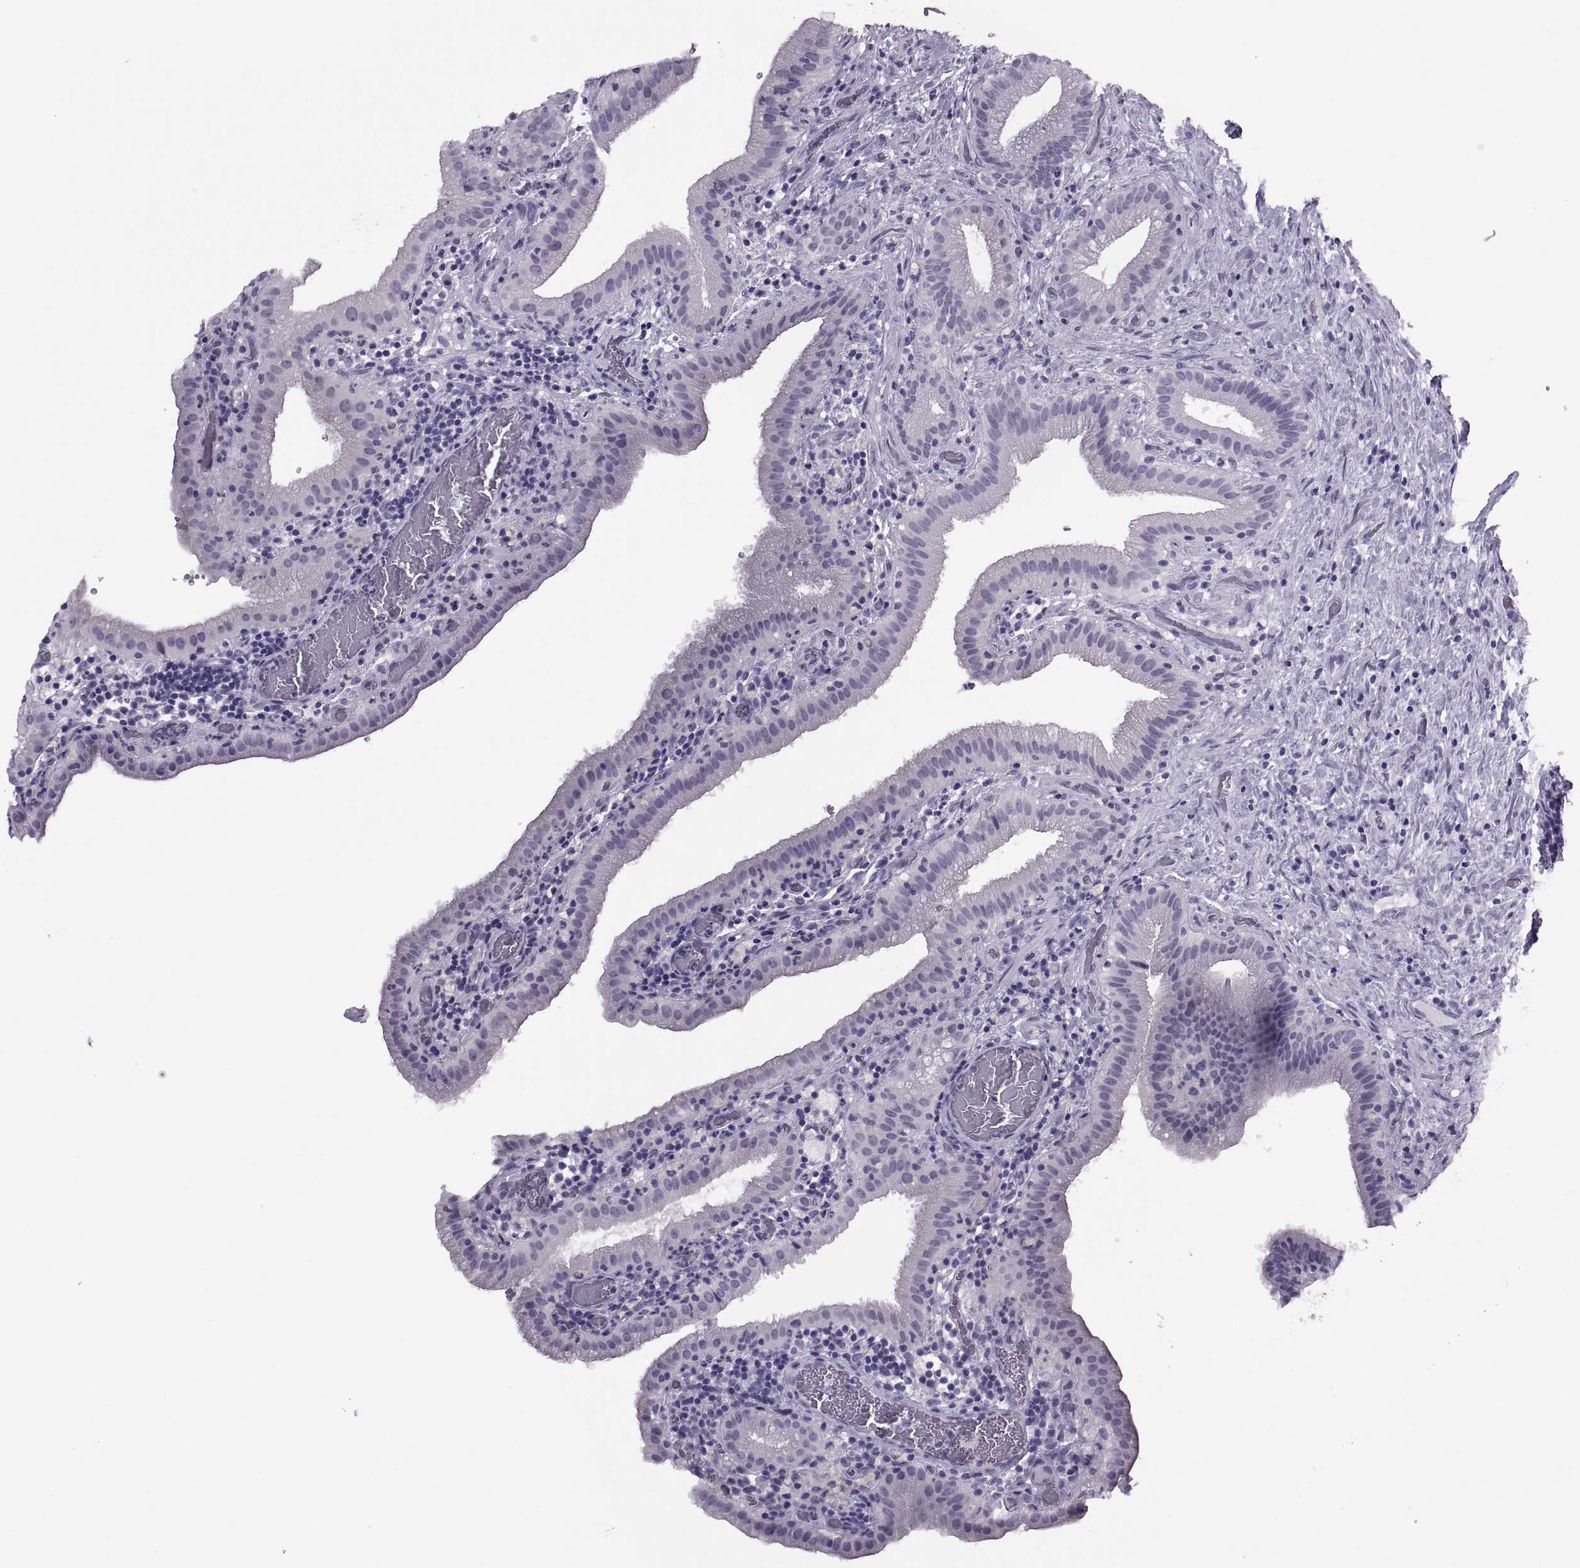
{"staining": {"intensity": "negative", "quantity": "none", "location": "none"}, "tissue": "gallbladder", "cell_type": "Glandular cells", "image_type": "normal", "snomed": [{"axis": "morphology", "description": "Normal tissue, NOS"}, {"axis": "topography", "description": "Gallbladder"}], "caption": "Glandular cells show no significant positivity in benign gallbladder. (DAB immunohistochemistry (IHC) visualized using brightfield microscopy, high magnification).", "gene": "FAM24A", "patient": {"sex": "male", "age": 62}}